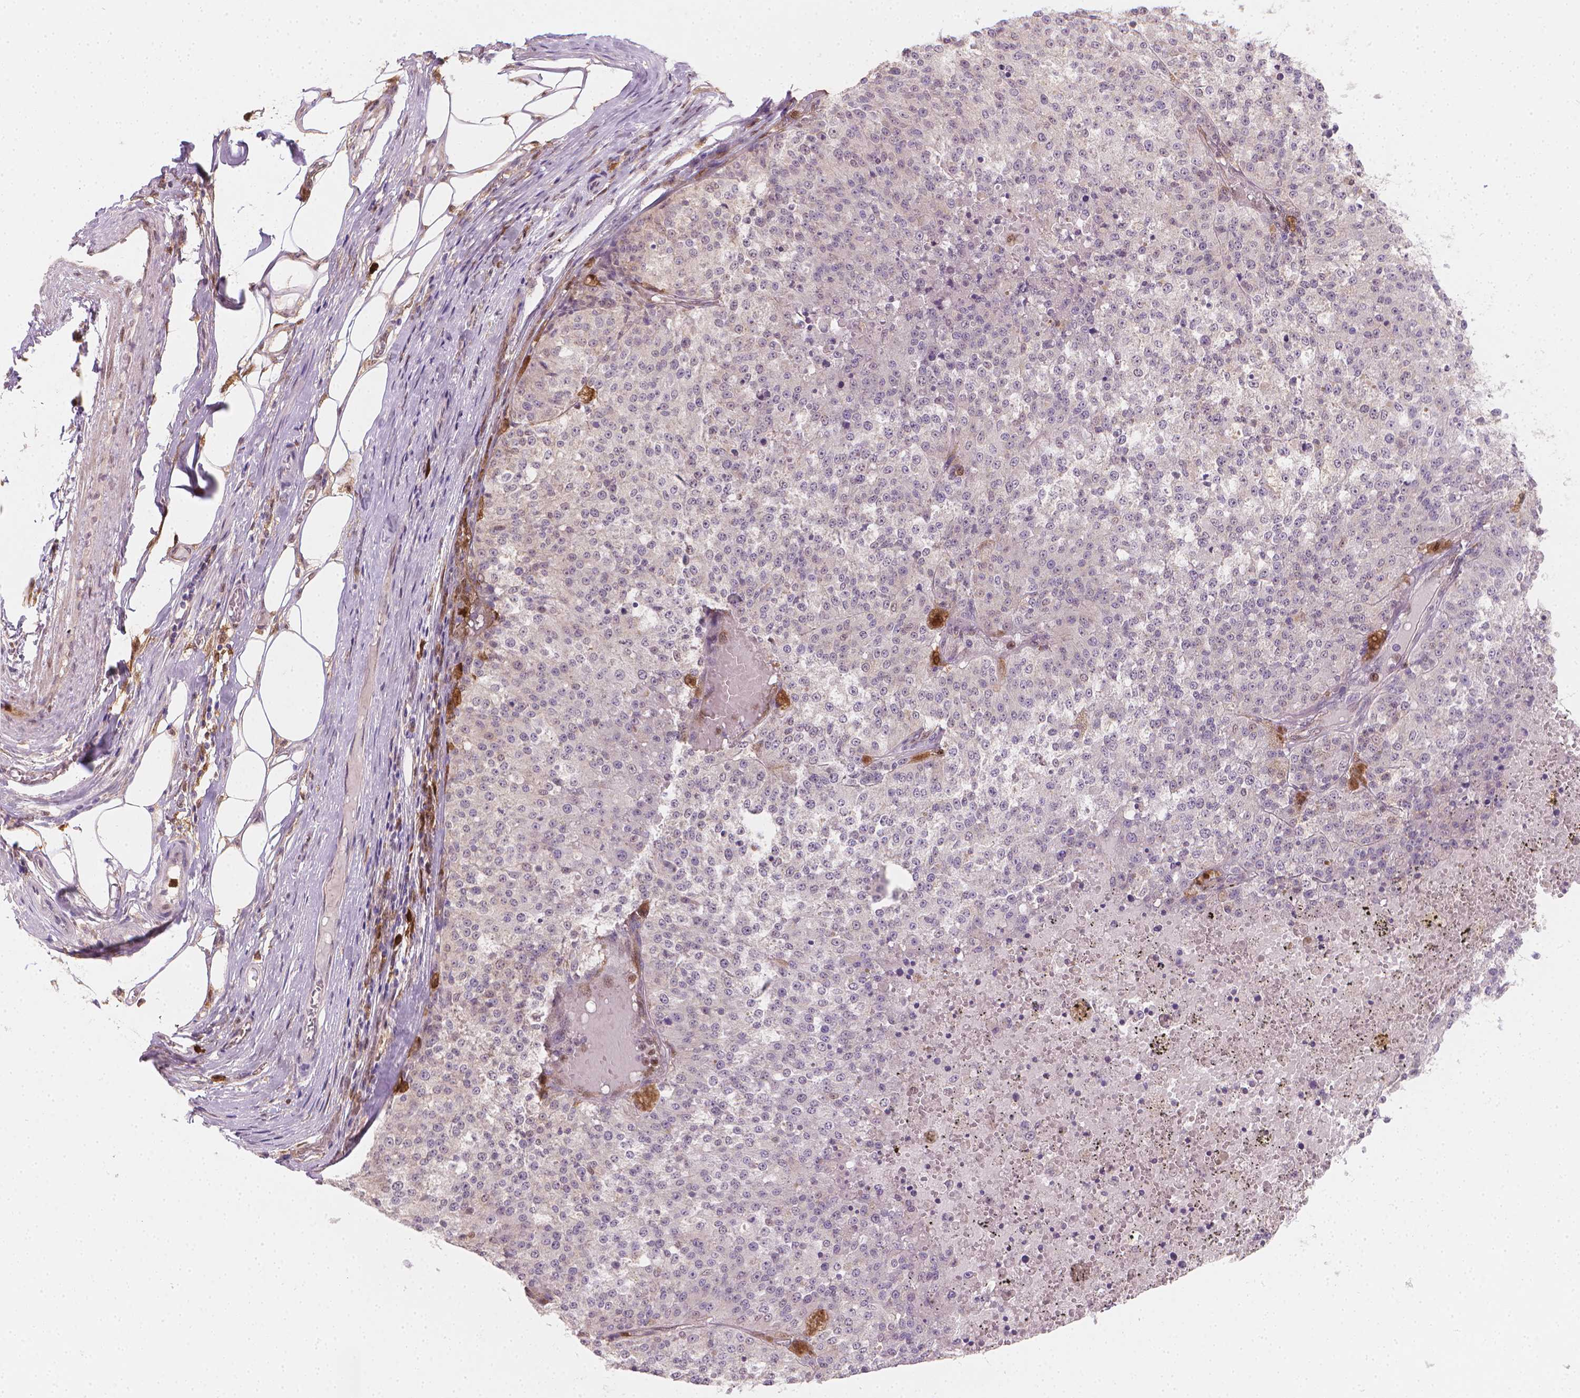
{"staining": {"intensity": "negative", "quantity": "none", "location": "none"}, "tissue": "melanoma", "cell_type": "Tumor cells", "image_type": "cancer", "snomed": [{"axis": "morphology", "description": "Malignant melanoma, Metastatic site"}, {"axis": "topography", "description": "Lymph node"}], "caption": "Malignant melanoma (metastatic site) was stained to show a protein in brown. There is no significant positivity in tumor cells.", "gene": "TNFAIP2", "patient": {"sex": "female", "age": 64}}